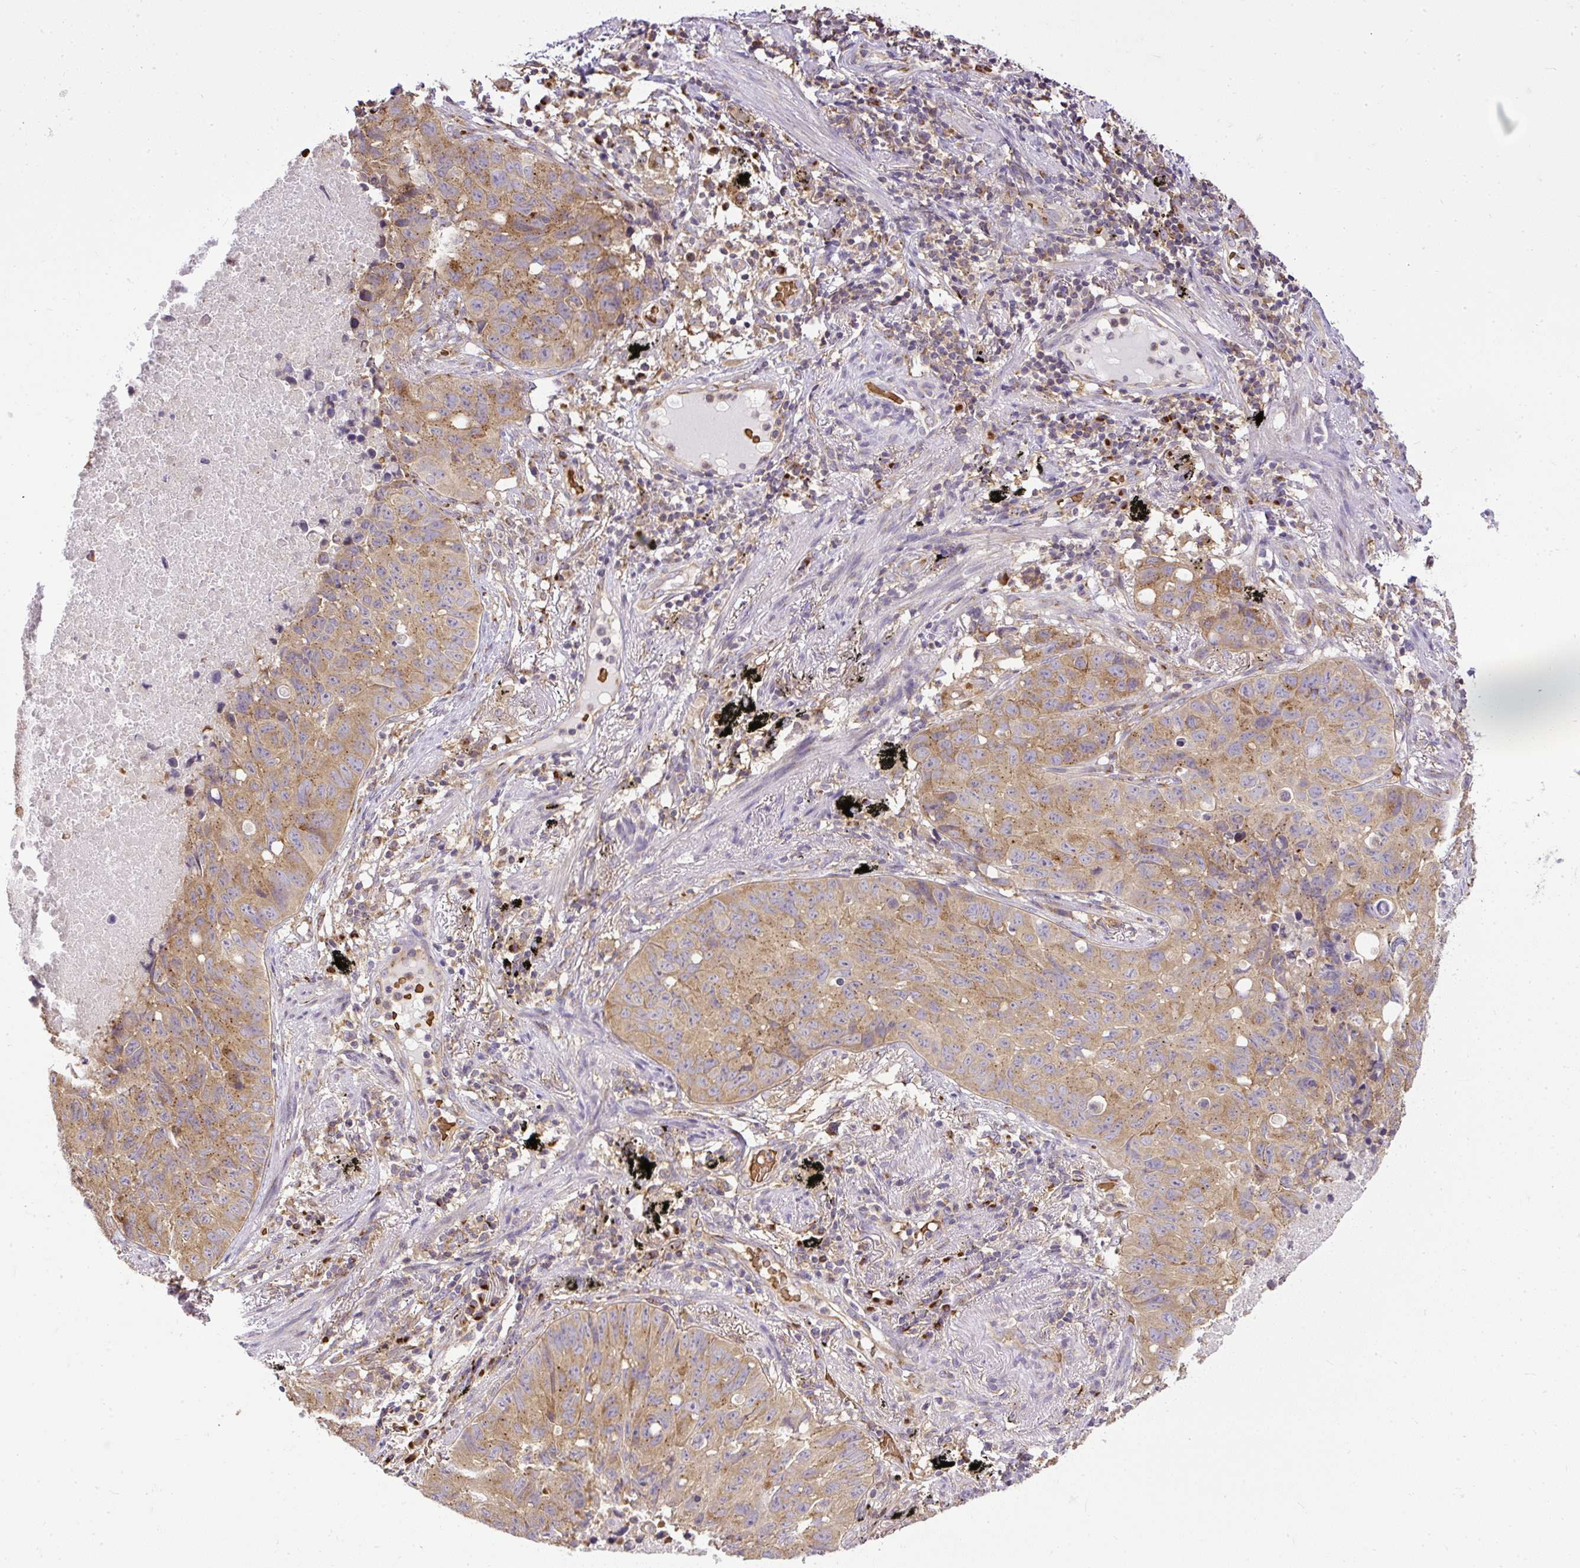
{"staining": {"intensity": "moderate", "quantity": ">75%", "location": "cytoplasmic/membranous"}, "tissue": "lung cancer", "cell_type": "Tumor cells", "image_type": "cancer", "snomed": [{"axis": "morphology", "description": "Squamous cell carcinoma, NOS"}, {"axis": "topography", "description": "Lung"}], "caption": "There is medium levels of moderate cytoplasmic/membranous expression in tumor cells of lung cancer (squamous cell carcinoma), as demonstrated by immunohistochemical staining (brown color).", "gene": "SMC4", "patient": {"sex": "male", "age": 60}}